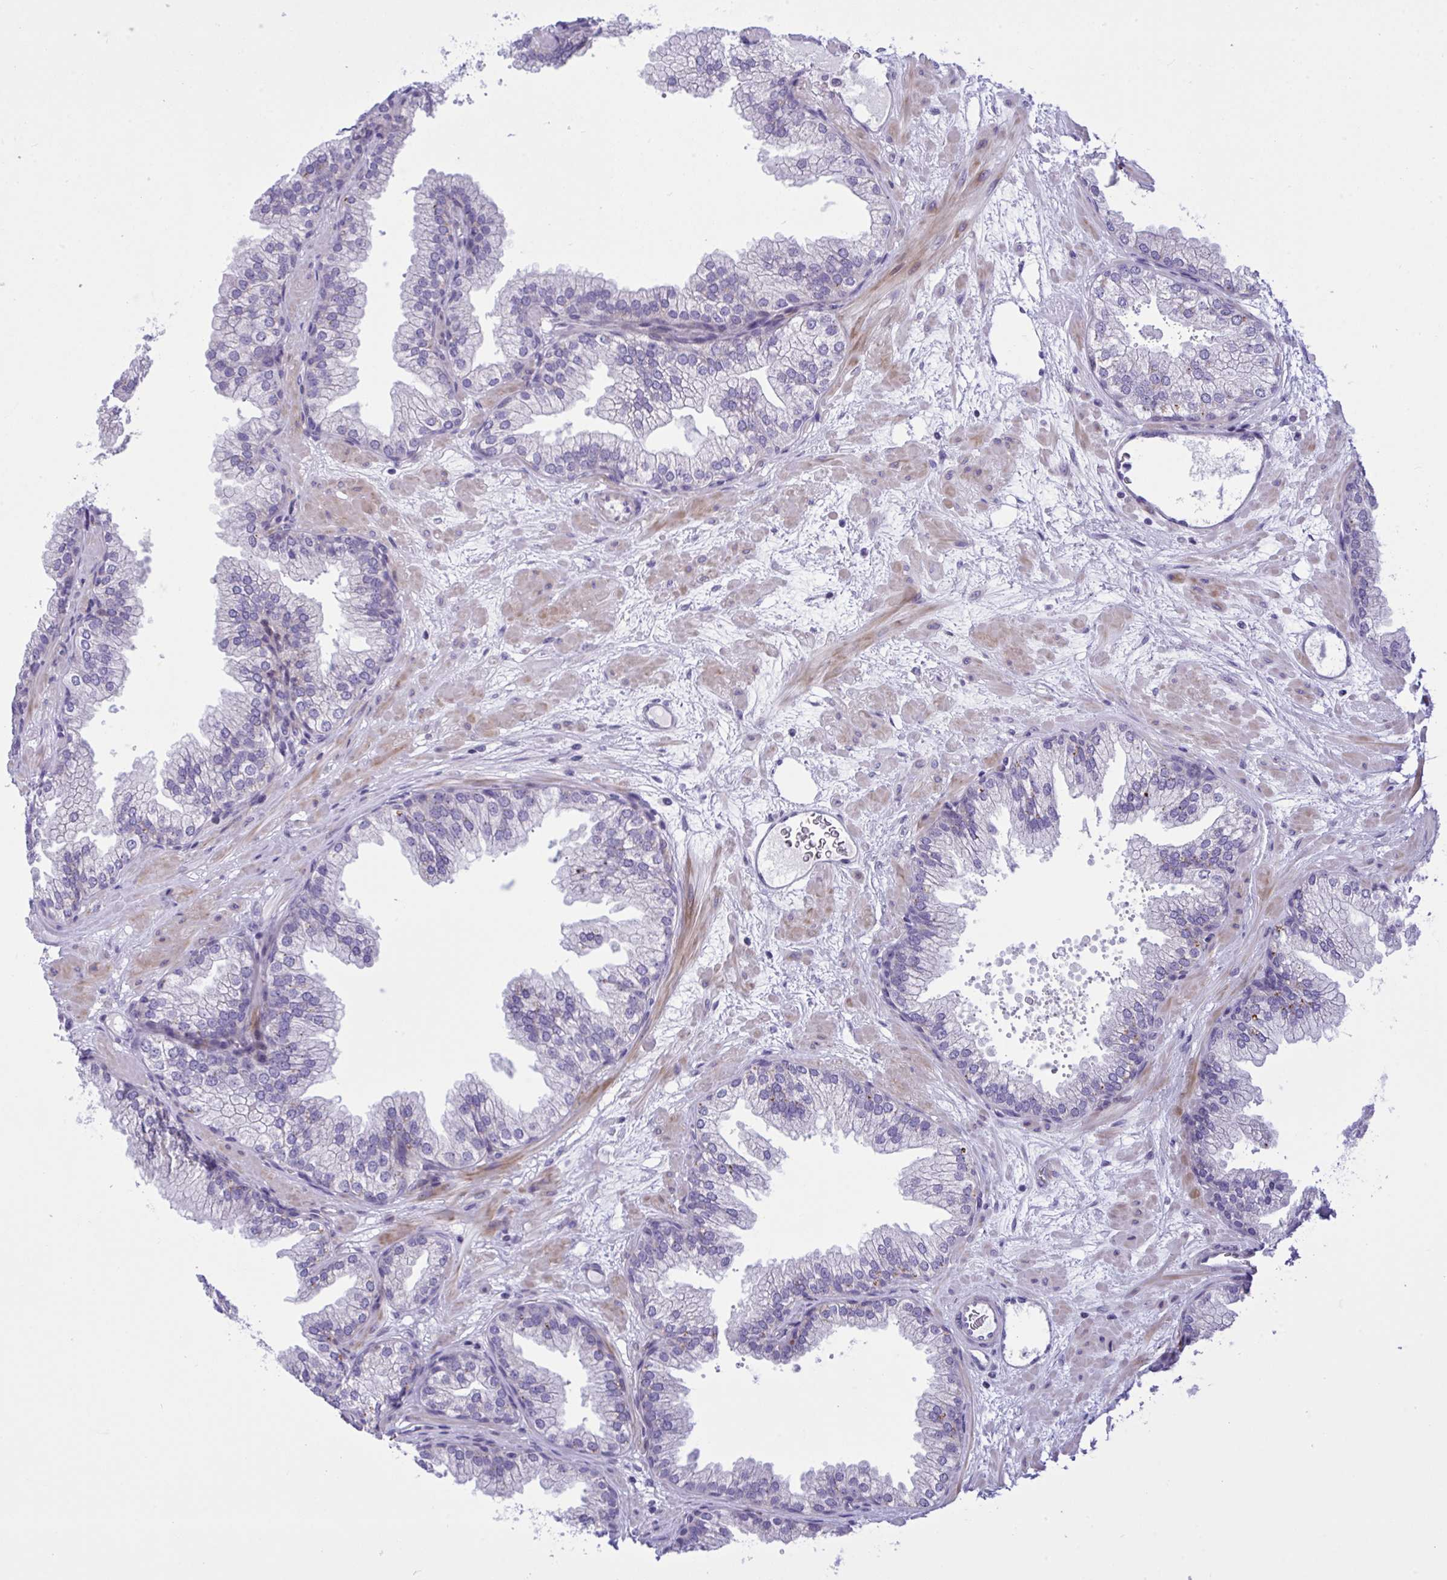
{"staining": {"intensity": "negative", "quantity": "none", "location": "none"}, "tissue": "prostate", "cell_type": "Glandular cells", "image_type": "normal", "snomed": [{"axis": "morphology", "description": "Normal tissue, NOS"}, {"axis": "topography", "description": "Prostate"}], "caption": "There is no significant positivity in glandular cells of prostate. (Stains: DAB (3,3'-diaminobenzidine) immunohistochemistry (IHC) with hematoxylin counter stain, Microscopy: brightfield microscopy at high magnification).", "gene": "WDR97", "patient": {"sex": "male", "age": 37}}